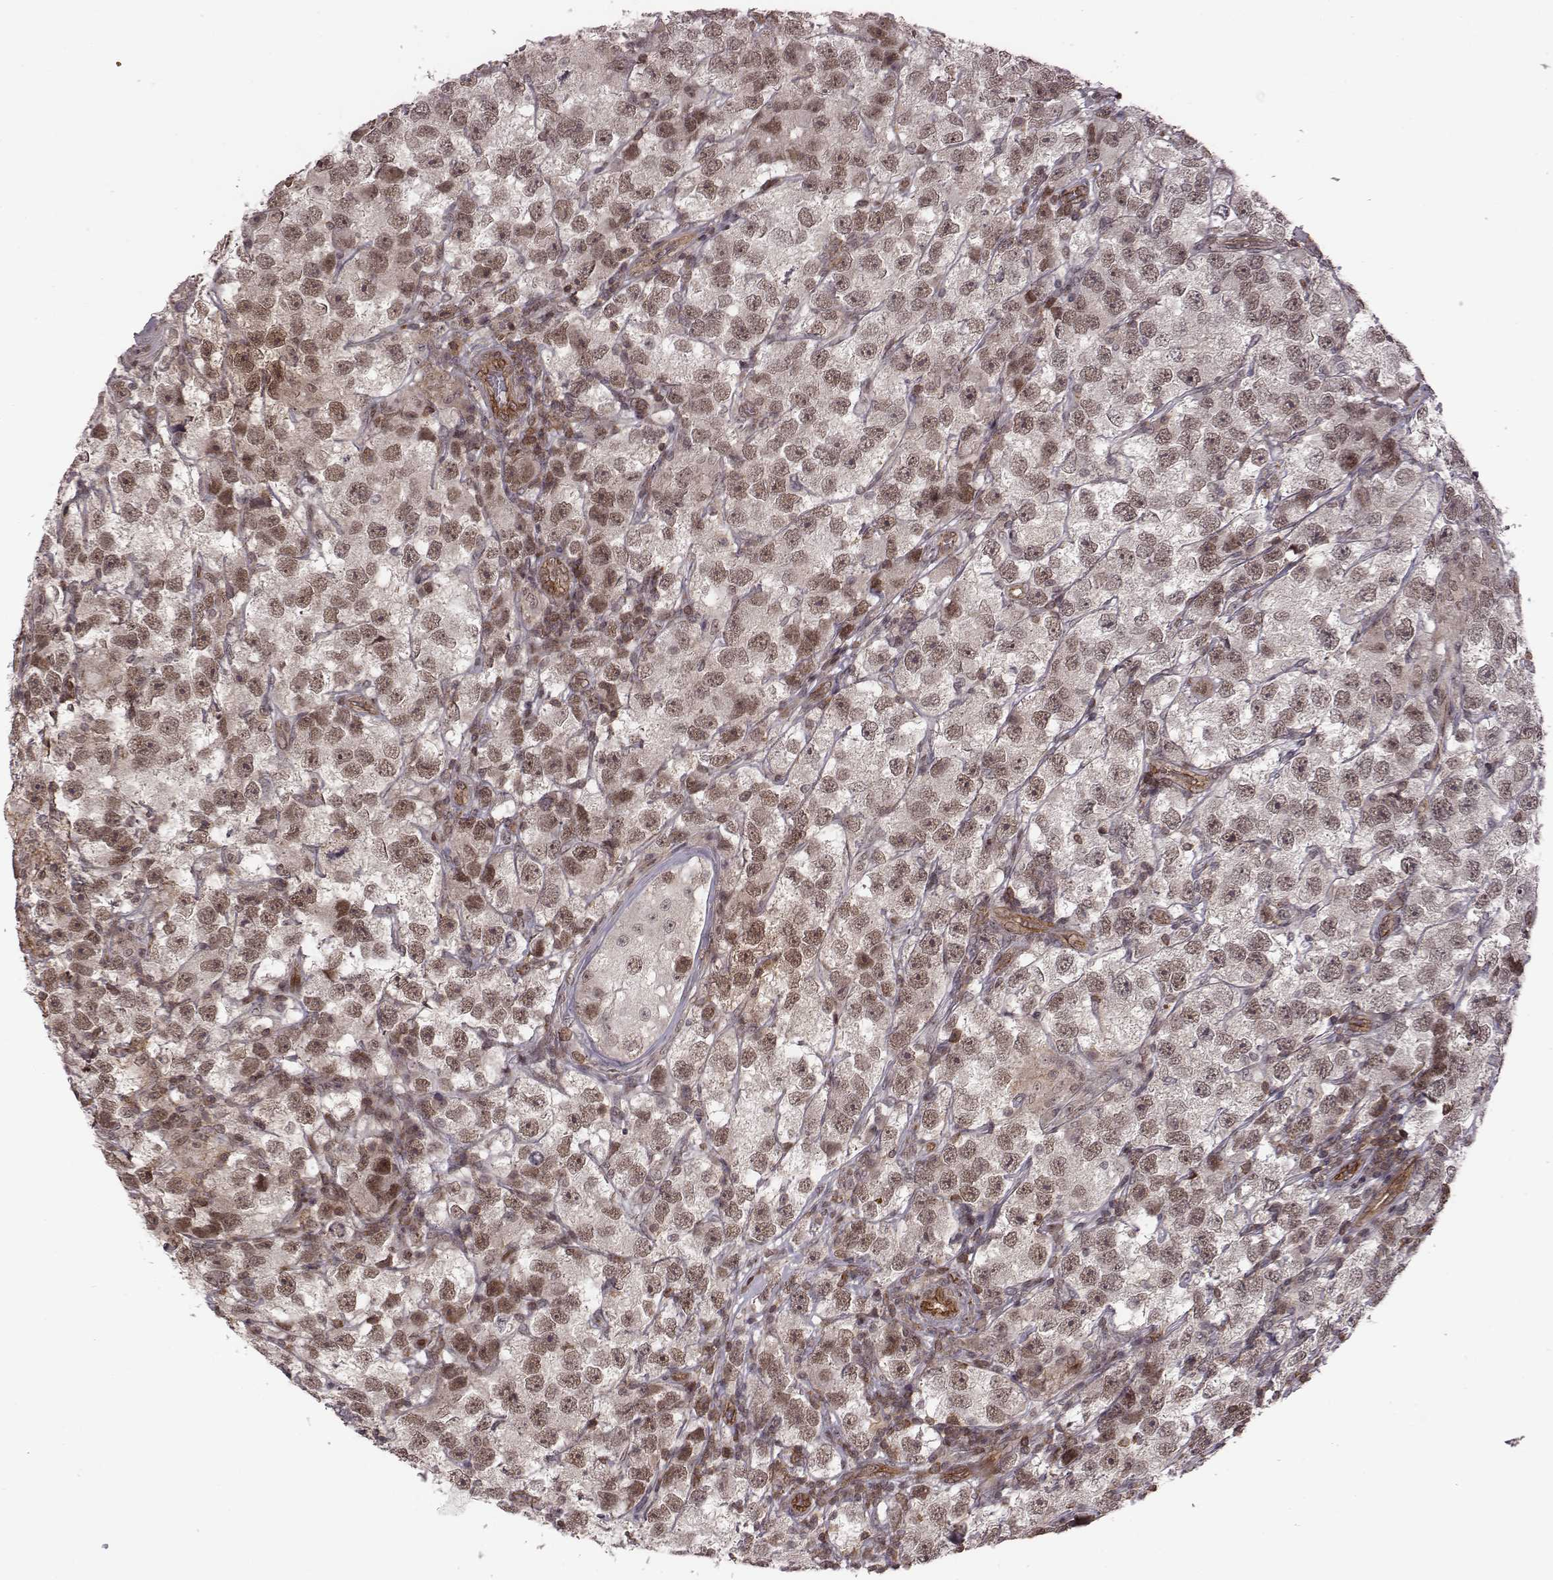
{"staining": {"intensity": "weak", "quantity": ">75%", "location": "nuclear"}, "tissue": "testis cancer", "cell_type": "Tumor cells", "image_type": "cancer", "snomed": [{"axis": "morphology", "description": "Seminoma, NOS"}, {"axis": "topography", "description": "Testis"}], "caption": "Protein analysis of testis cancer tissue reveals weak nuclear staining in approximately >75% of tumor cells.", "gene": "RPL3", "patient": {"sex": "male", "age": 26}}